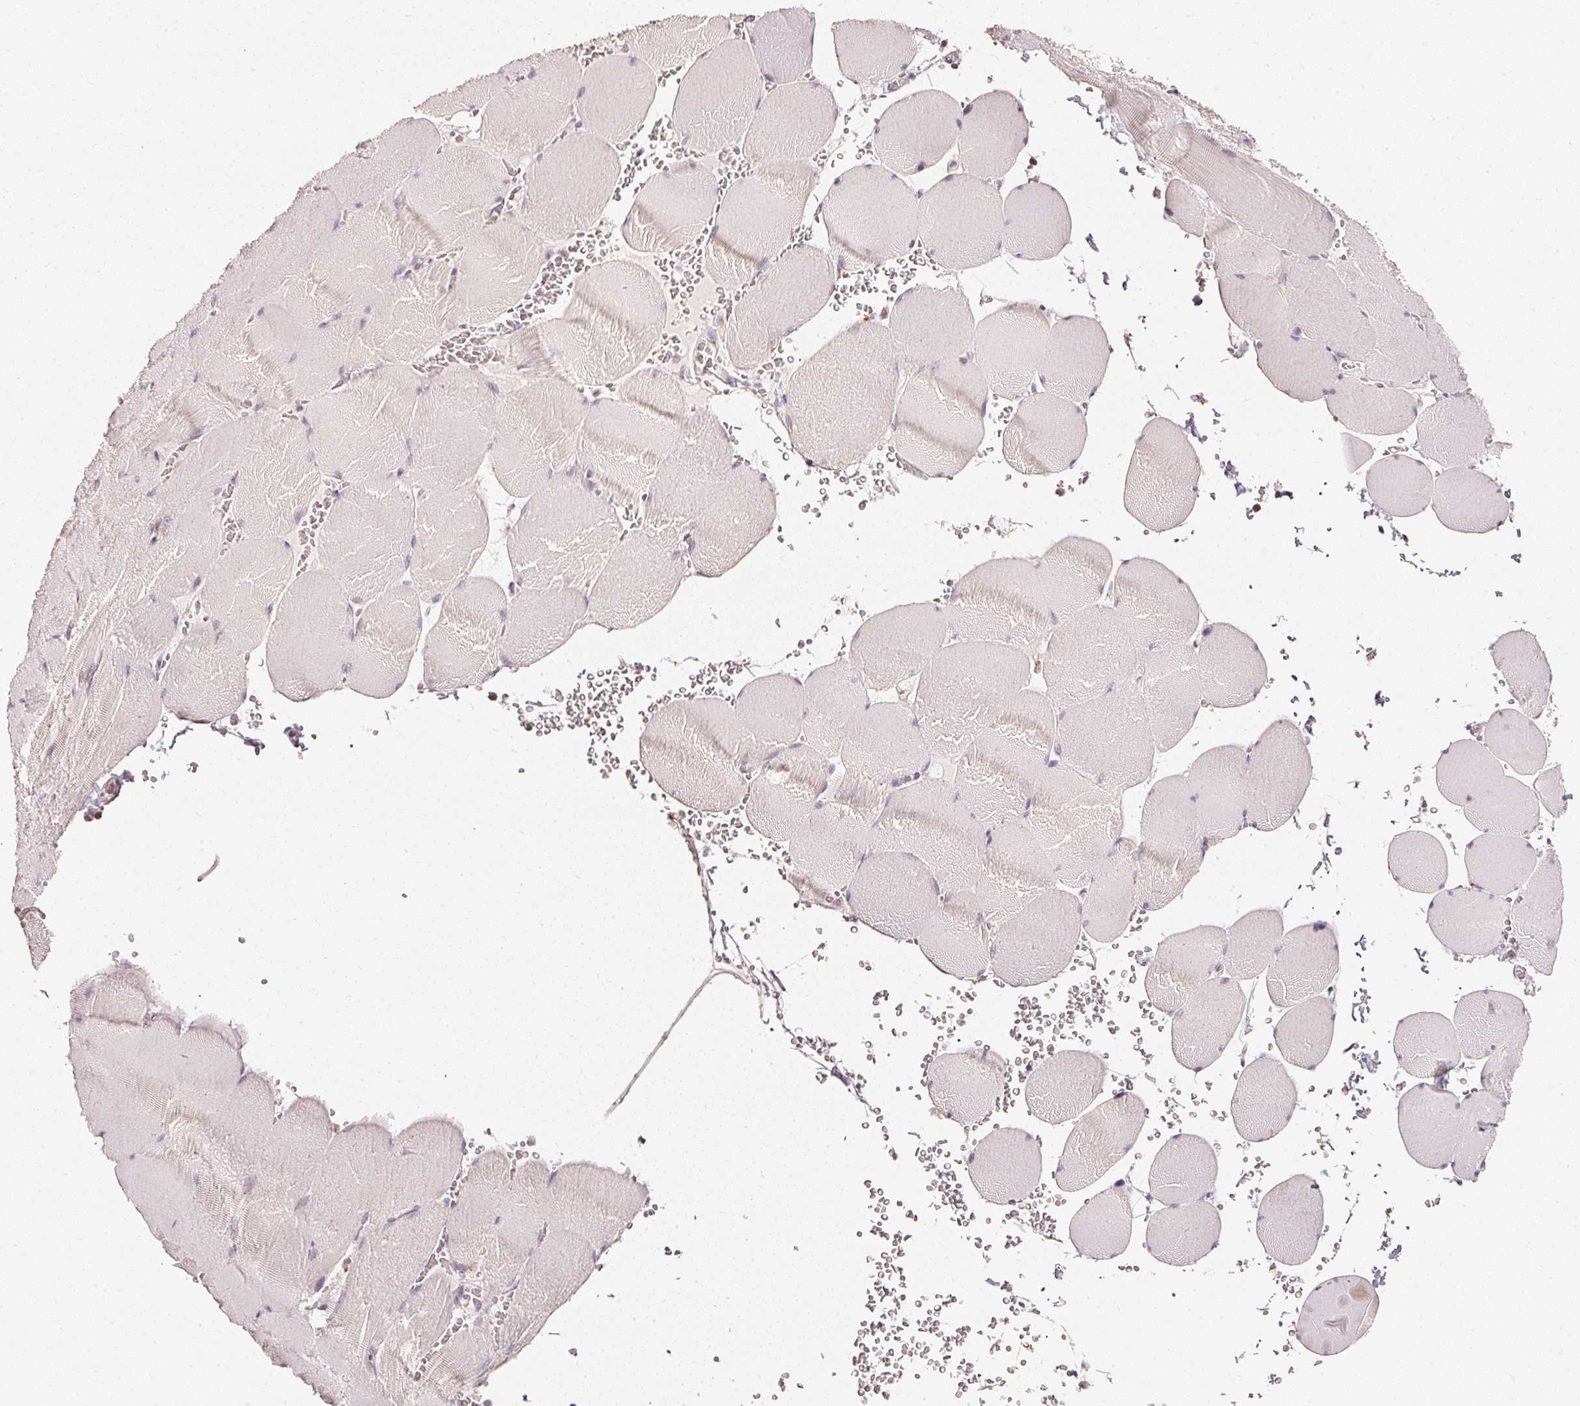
{"staining": {"intensity": "weak", "quantity": "25%-75%", "location": "cytoplasmic/membranous"}, "tissue": "skeletal muscle", "cell_type": "Myocytes", "image_type": "normal", "snomed": [{"axis": "morphology", "description": "Normal tissue, NOS"}, {"axis": "topography", "description": "Skeletal muscle"}, {"axis": "topography", "description": "Head-Neck"}], "caption": "Immunohistochemistry (IHC) micrograph of normal skeletal muscle: skeletal muscle stained using immunohistochemistry (IHC) displays low levels of weak protein expression localized specifically in the cytoplasmic/membranous of myocytes, appearing as a cytoplasmic/membranous brown color.", "gene": "NTRK1", "patient": {"sex": "male", "age": 66}}